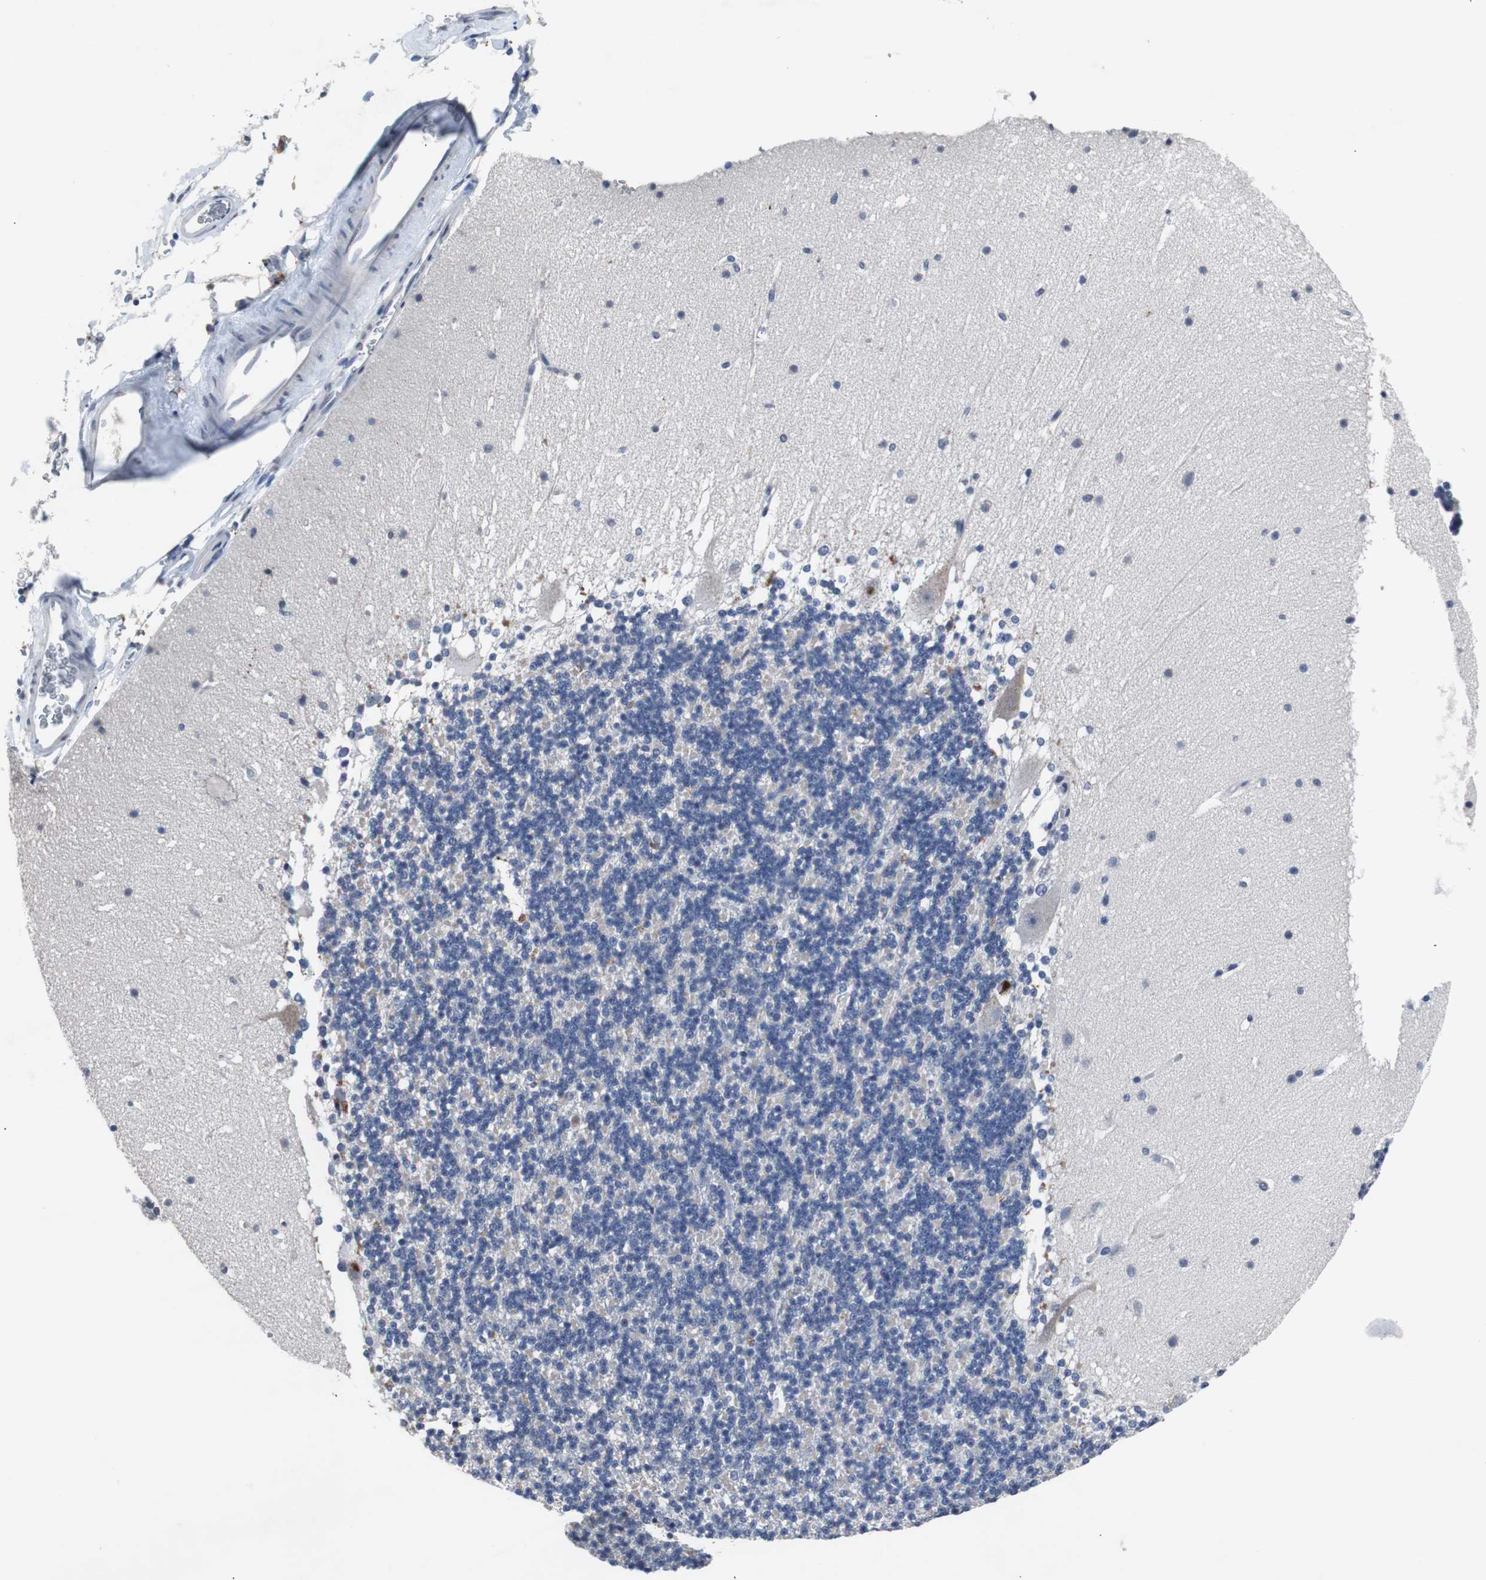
{"staining": {"intensity": "negative", "quantity": "none", "location": "none"}, "tissue": "cerebellum", "cell_type": "Cells in granular layer", "image_type": "normal", "snomed": [{"axis": "morphology", "description": "Normal tissue, NOS"}, {"axis": "topography", "description": "Cerebellum"}], "caption": "DAB immunohistochemical staining of unremarkable human cerebellum demonstrates no significant staining in cells in granular layer. (Brightfield microscopy of DAB (3,3'-diaminobenzidine) immunohistochemistry at high magnification).", "gene": "RBM47", "patient": {"sex": "female", "age": 19}}